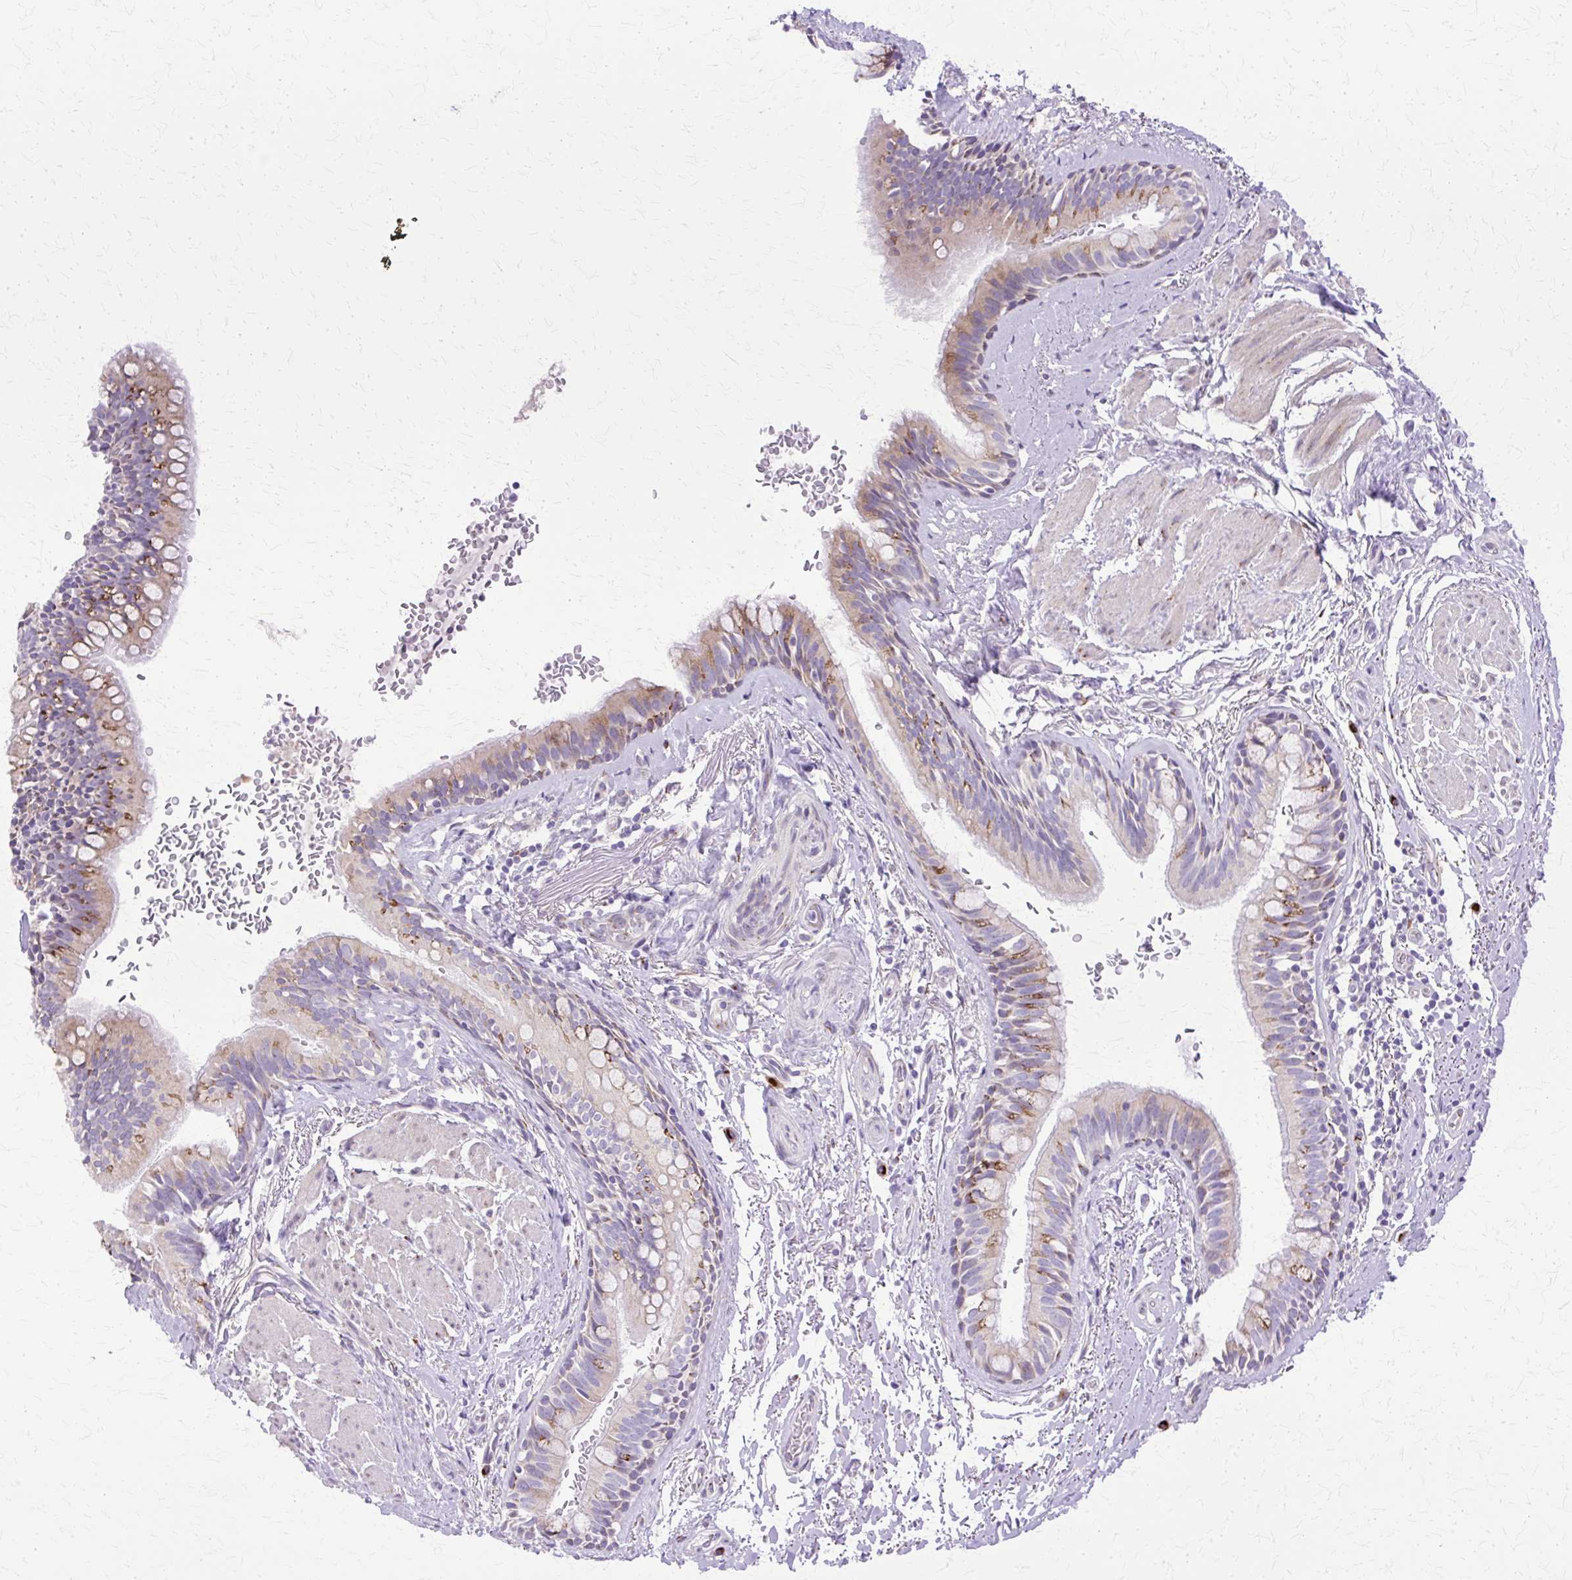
{"staining": {"intensity": "moderate", "quantity": "<25%", "location": "cytoplasmic/membranous"}, "tissue": "bronchus", "cell_type": "Respiratory epithelial cells", "image_type": "normal", "snomed": [{"axis": "morphology", "description": "Normal tissue, NOS"}, {"axis": "topography", "description": "Bronchus"}], "caption": "Protein staining demonstrates moderate cytoplasmic/membranous expression in about <25% of respiratory epithelial cells in unremarkable bronchus. Immunohistochemistry stains the protein in brown and the nuclei are stained blue.", "gene": "TBC1D3B", "patient": {"sex": "male", "age": 67}}